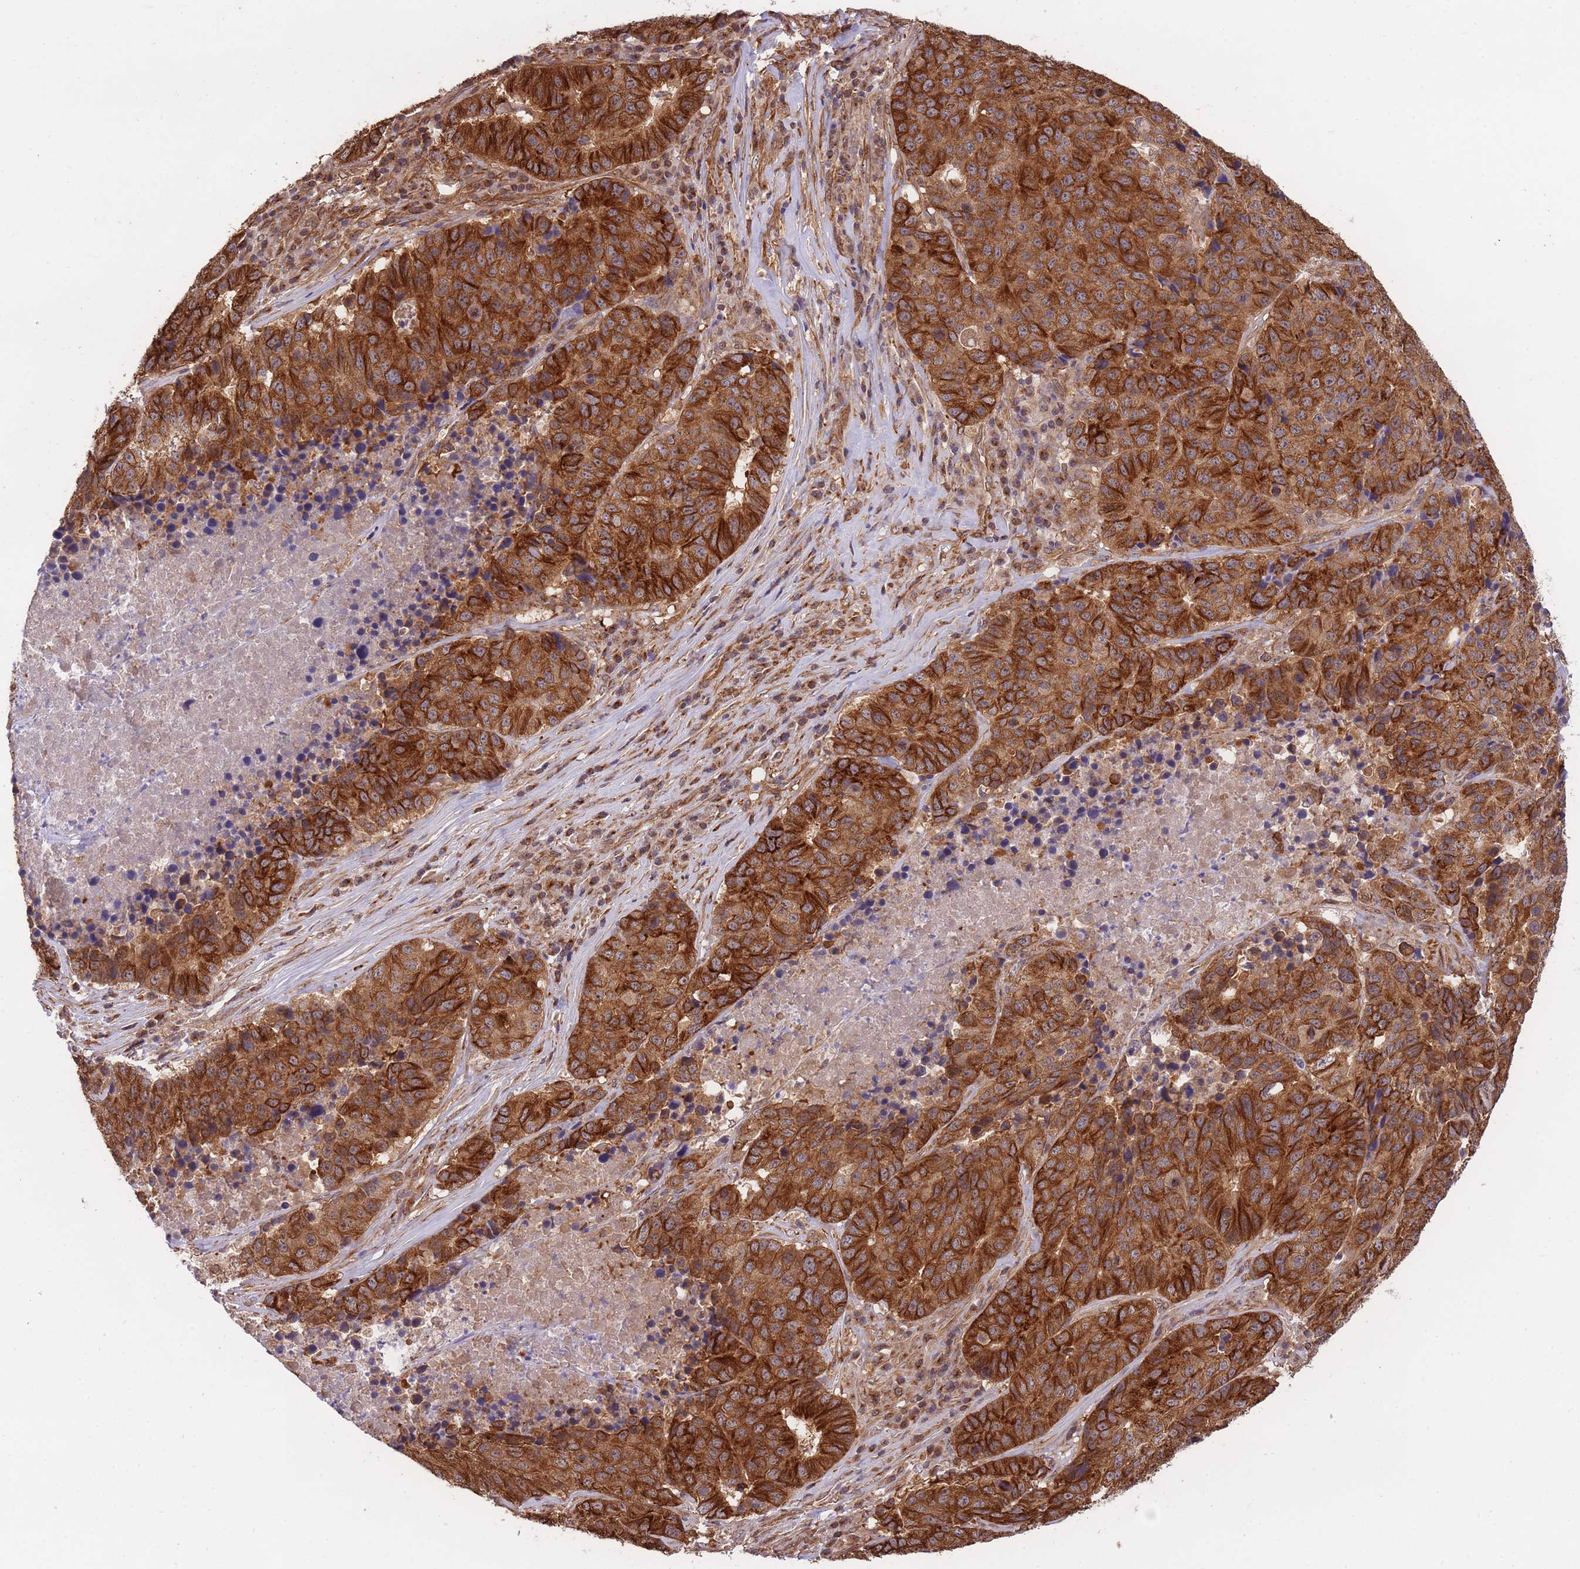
{"staining": {"intensity": "strong", "quantity": ">75%", "location": "cytoplasmic/membranous"}, "tissue": "stomach cancer", "cell_type": "Tumor cells", "image_type": "cancer", "snomed": [{"axis": "morphology", "description": "Adenocarcinoma, NOS"}, {"axis": "topography", "description": "Stomach"}], "caption": "Protein analysis of adenocarcinoma (stomach) tissue exhibits strong cytoplasmic/membranous positivity in approximately >75% of tumor cells.", "gene": "EXOSC8", "patient": {"sex": "male", "age": 71}}